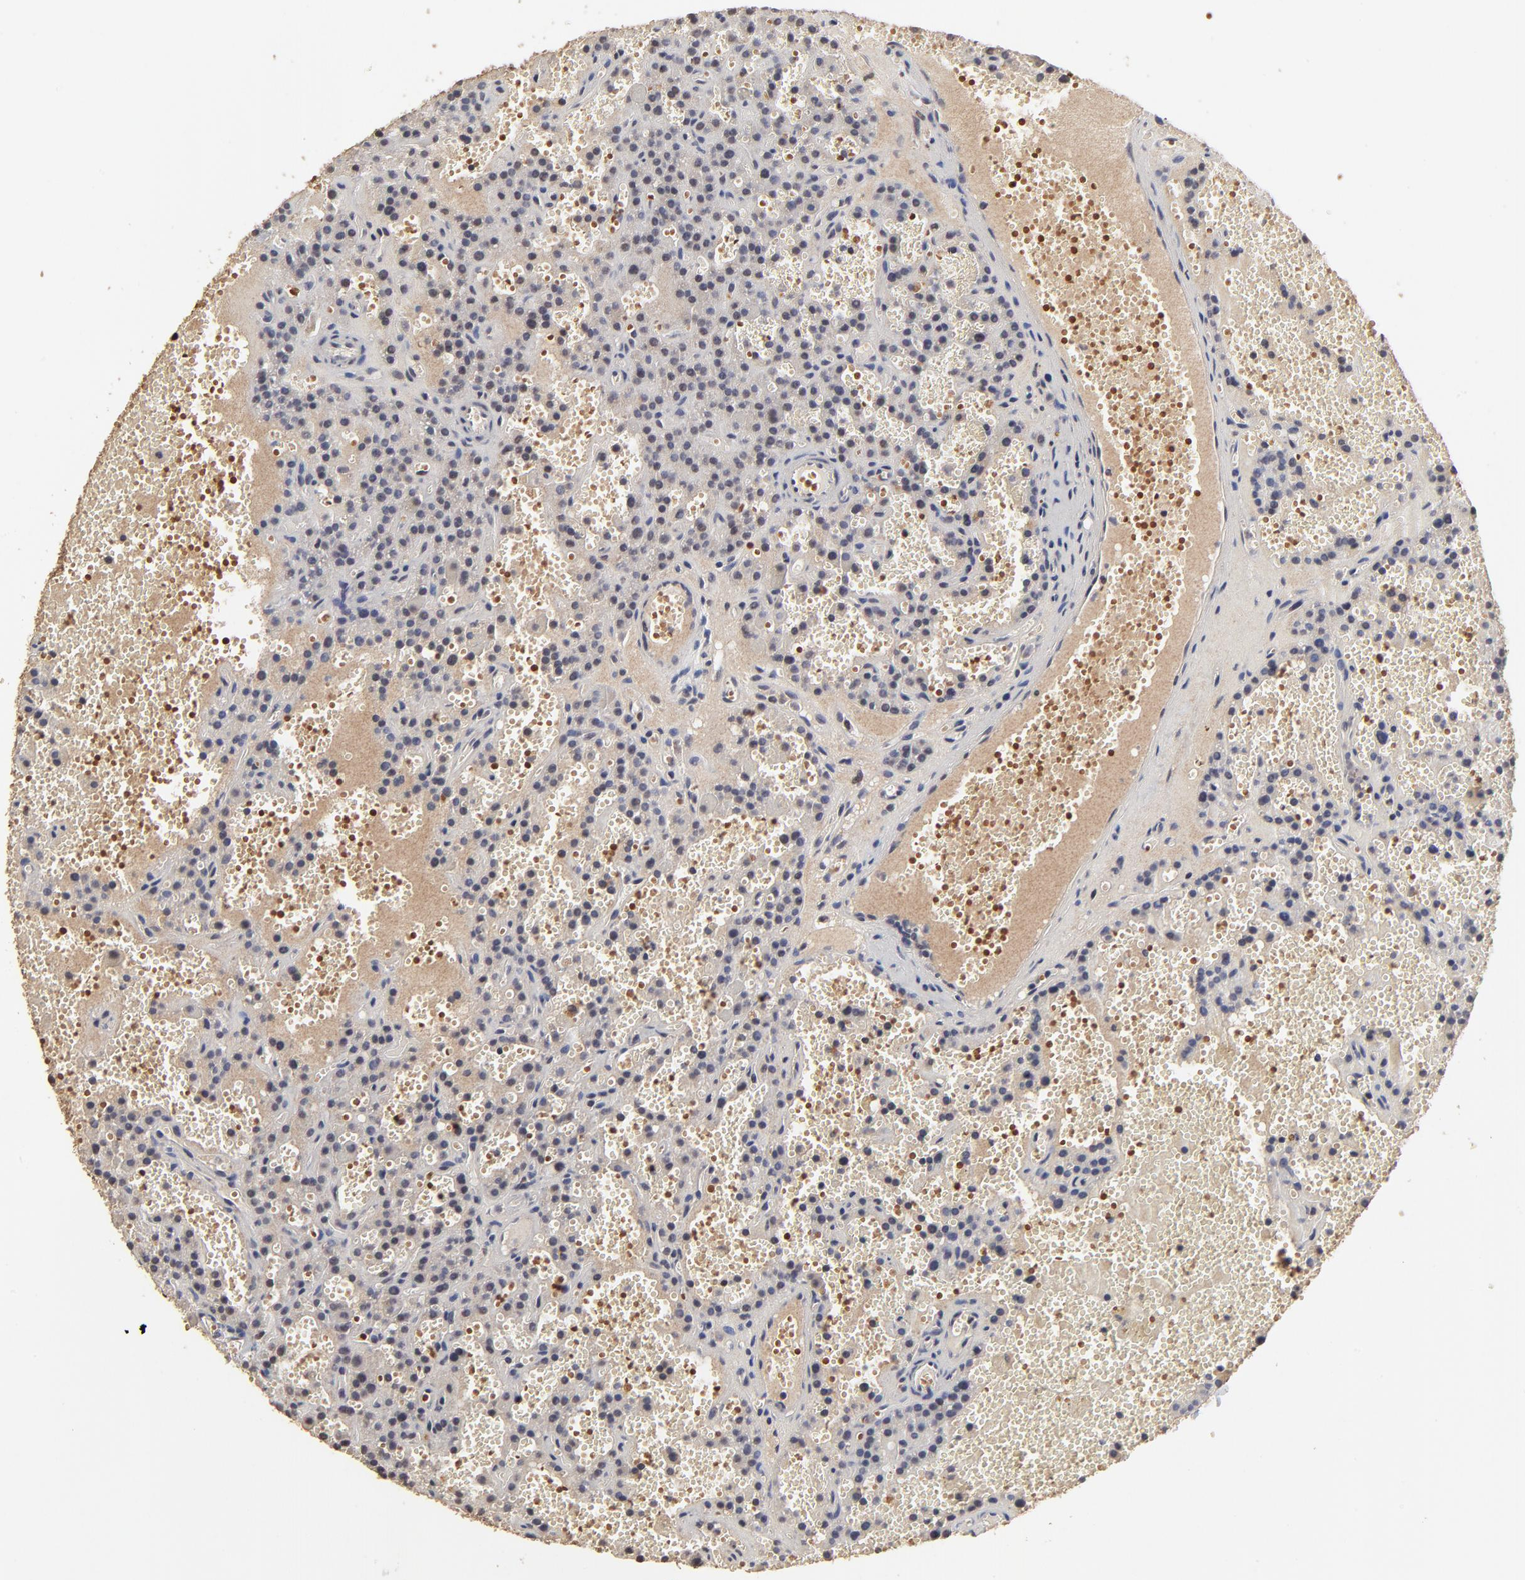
{"staining": {"intensity": "negative", "quantity": "none", "location": "none"}, "tissue": "parathyroid gland", "cell_type": "Glandular cells", "image_type": "normal", "snomed": [{"axis": "morphology", "description": "Normal tissue, NOS"}, {"axis": "topography", "description": "Parathyroid gland"}], "caption": "DAB (3,3'-diaminobenzidine) immunohistochemical staining of normal human parathyroid gland exhibits no significant expression in glandular cells. The staining was performed using DAB (3,3'-diaminobenzidine) to visualize the protein expression in brown, while the nuclei were stained in blue with hematoxylin (Magnification: 20x).", "gene": "FRMD8", "patient": {"sex": "male", "age": 25}}